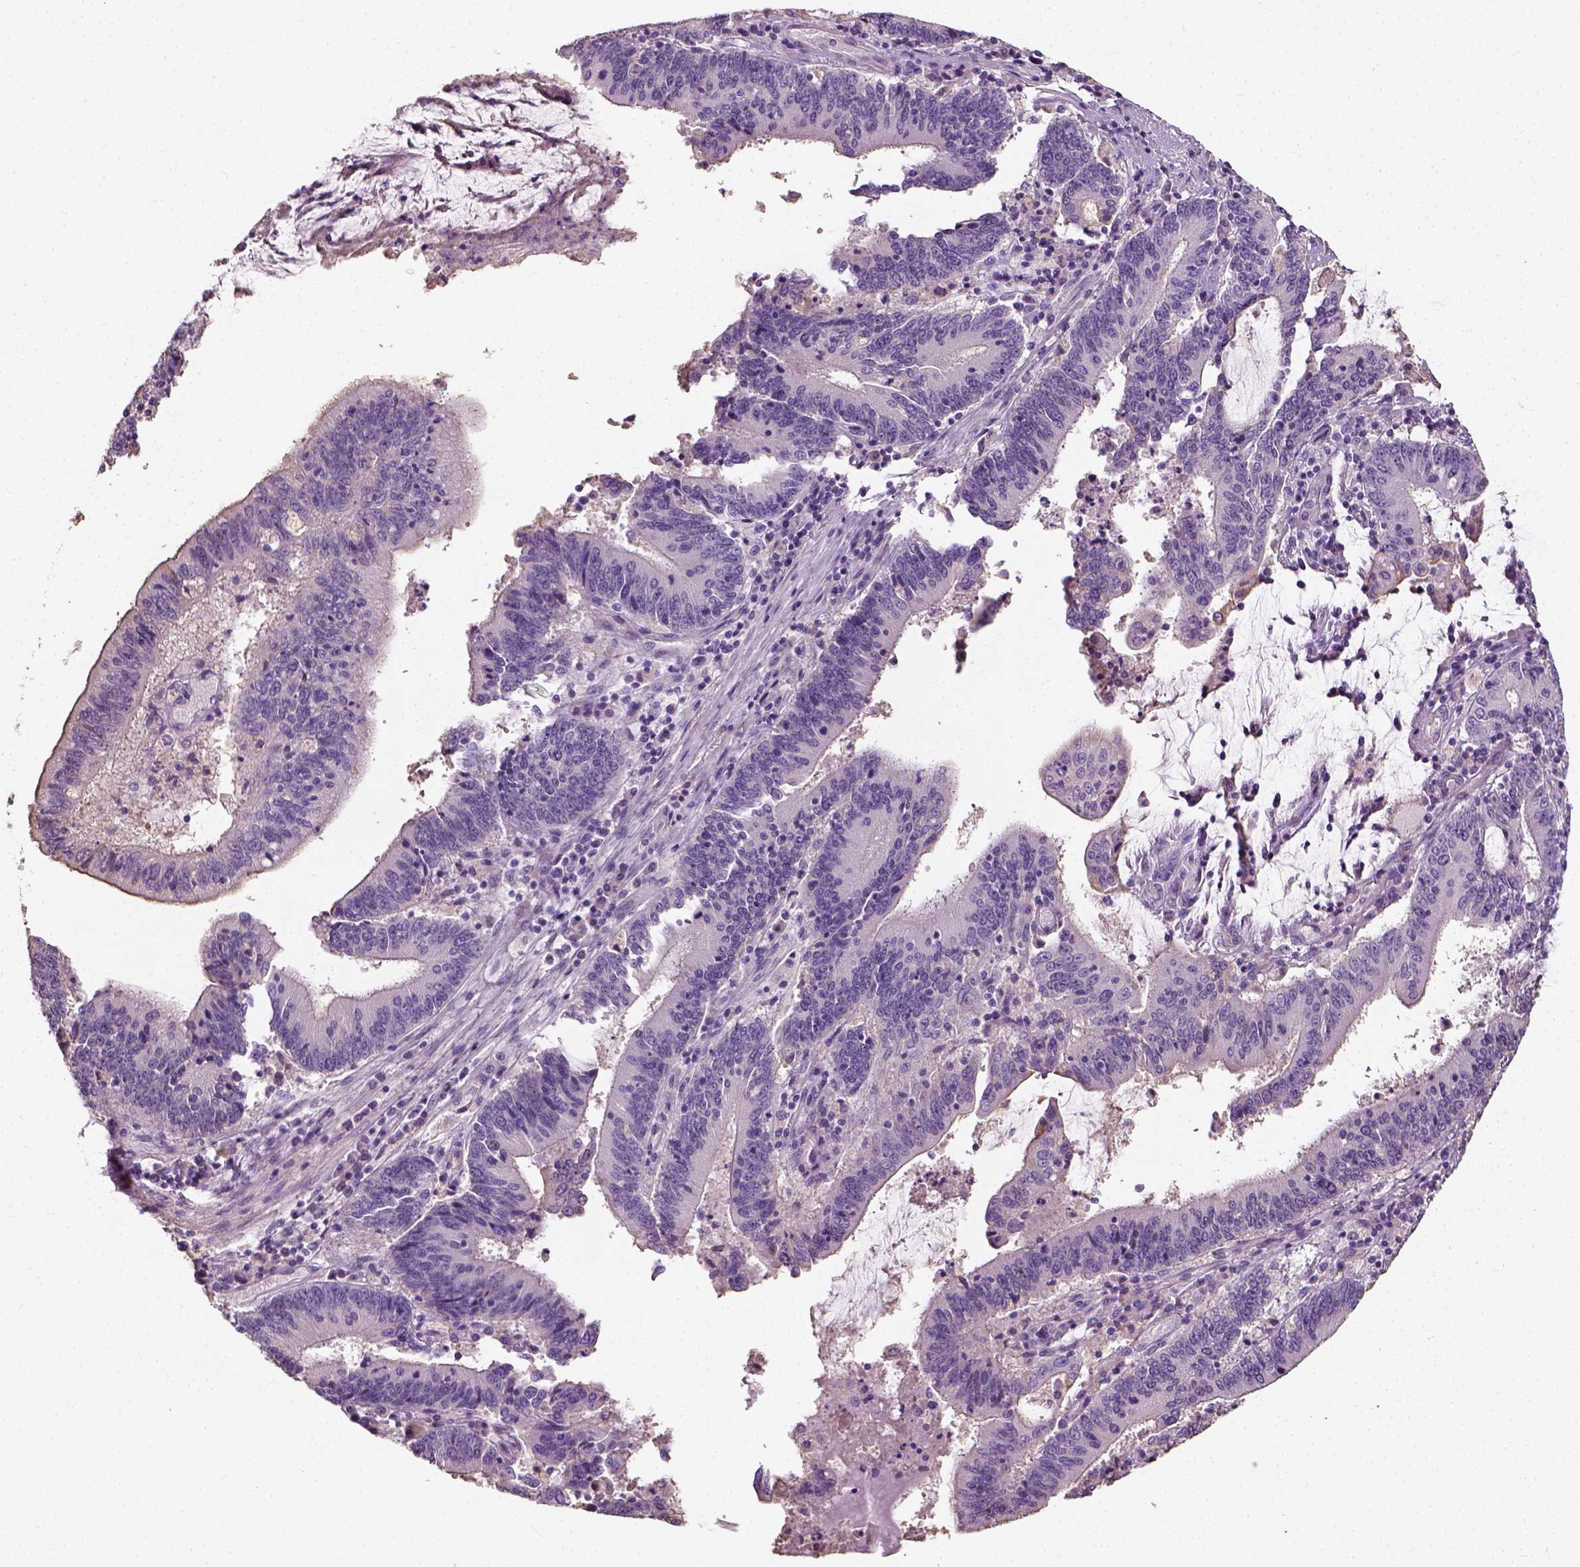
{"staining": {"intensity": "negative", "quantity": "none", "location": "none"}, "tissue": "stomach cancer", "cell_type": "Tumor cells", "image_type": "cancer", "snomed": [{"axis": "morphology", "description": "Adenocarcinoma, NOS"}, {"axis": "topography", "description": "Stomach, upper"}], "caption": "Immunohistochemistry (IHC) of human stomach cancer demonstrates no expression in tumor cells.", "gene": "DHCR24", "patient": {"sex": "male", "age": 68}}